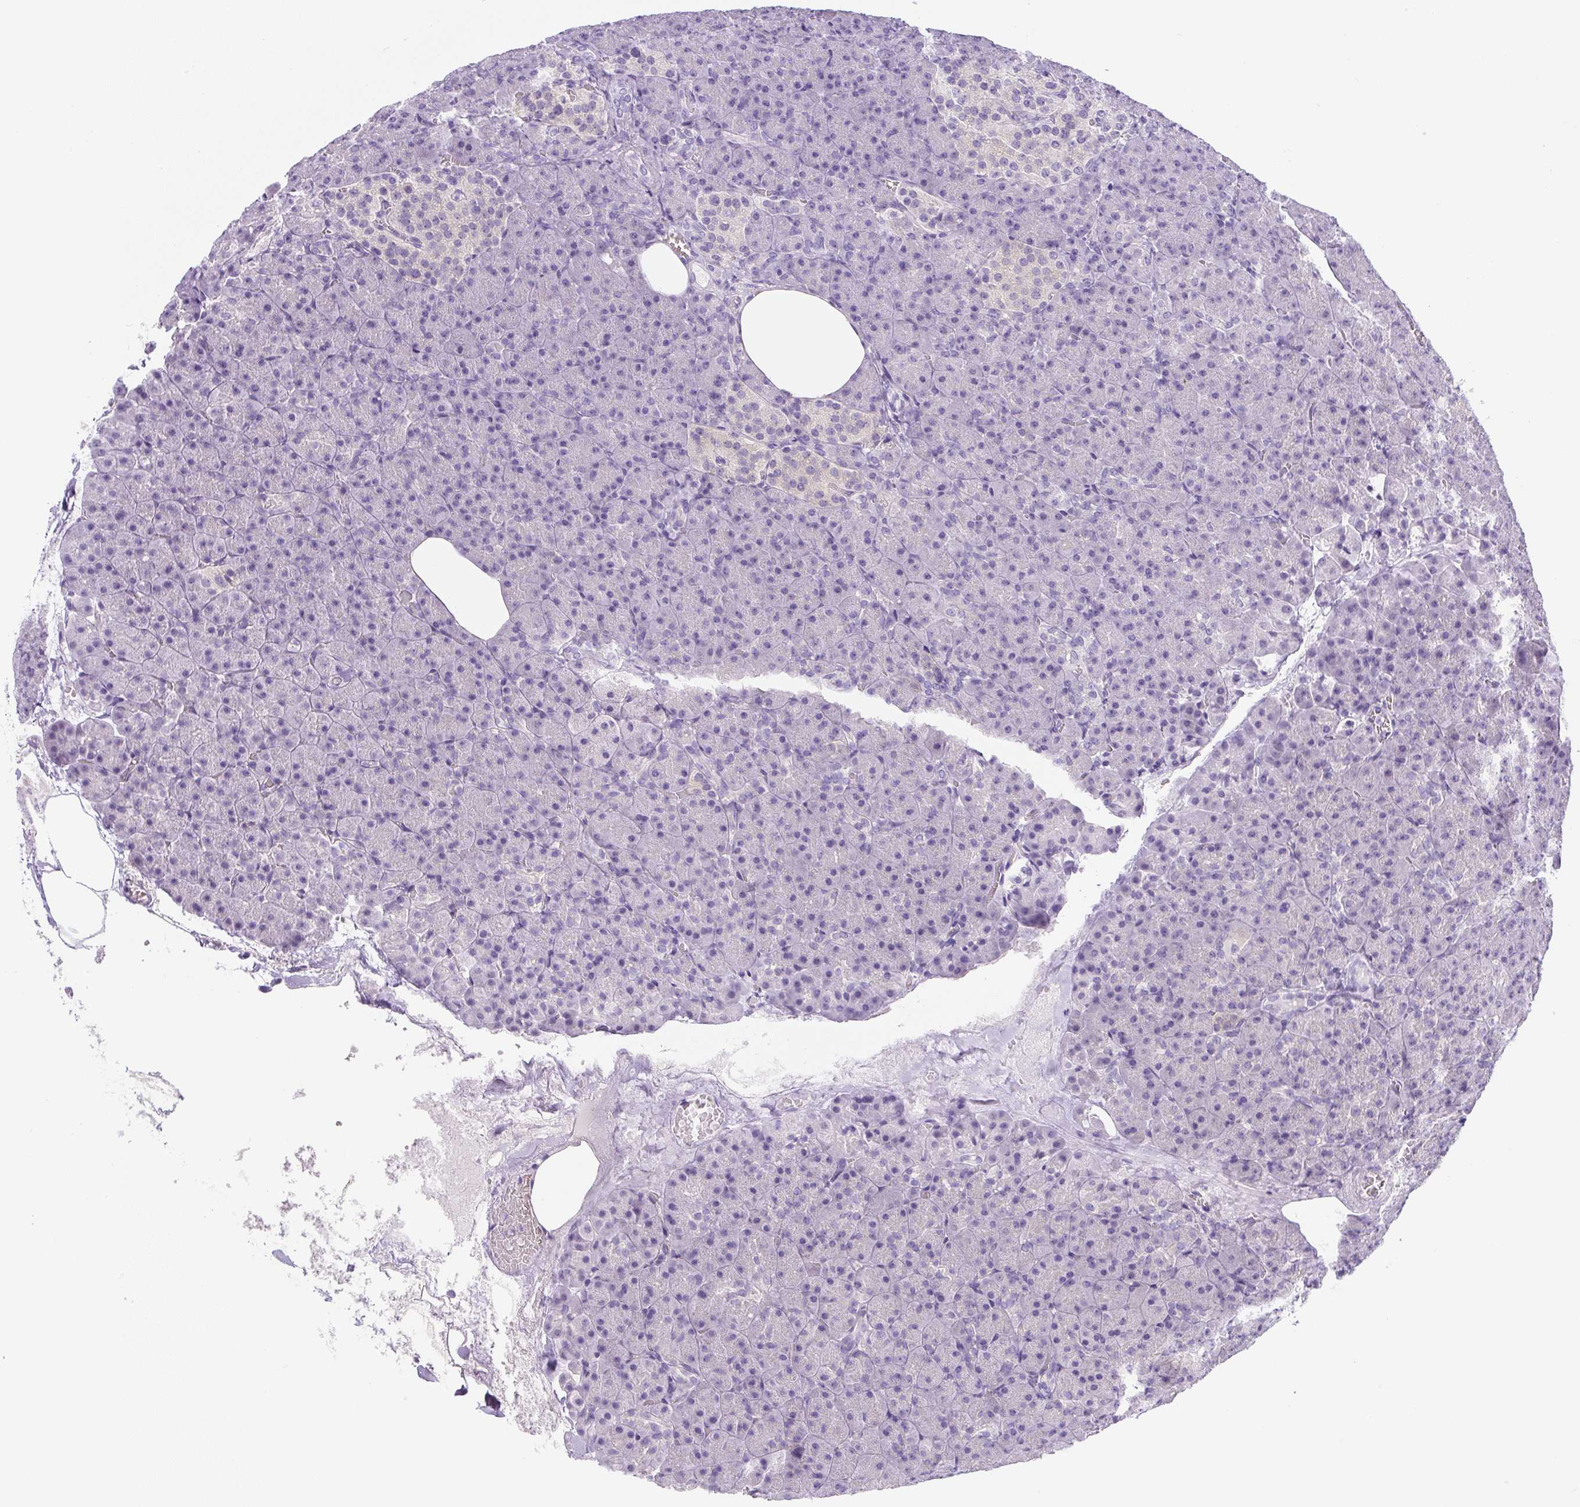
{"staining": {"intensity": "negative", "quantity": "none", "location": "none"}, "tissue": "pancreas", "cell_type": "Exocrine glandular cells", "image_type": "normal", "snomed": [{"axis": "morphology", "description": "Normal tissue, NOS"}, {"axis": "topography", "description": "Pancreas"}], "caption": "This is an immunohistochemistry photomicrograph of benign human pancreas. There is no staining in exocrine glandular cells.", "gene": "UBL3", "patient": {"sex": "female", "age": 74}}